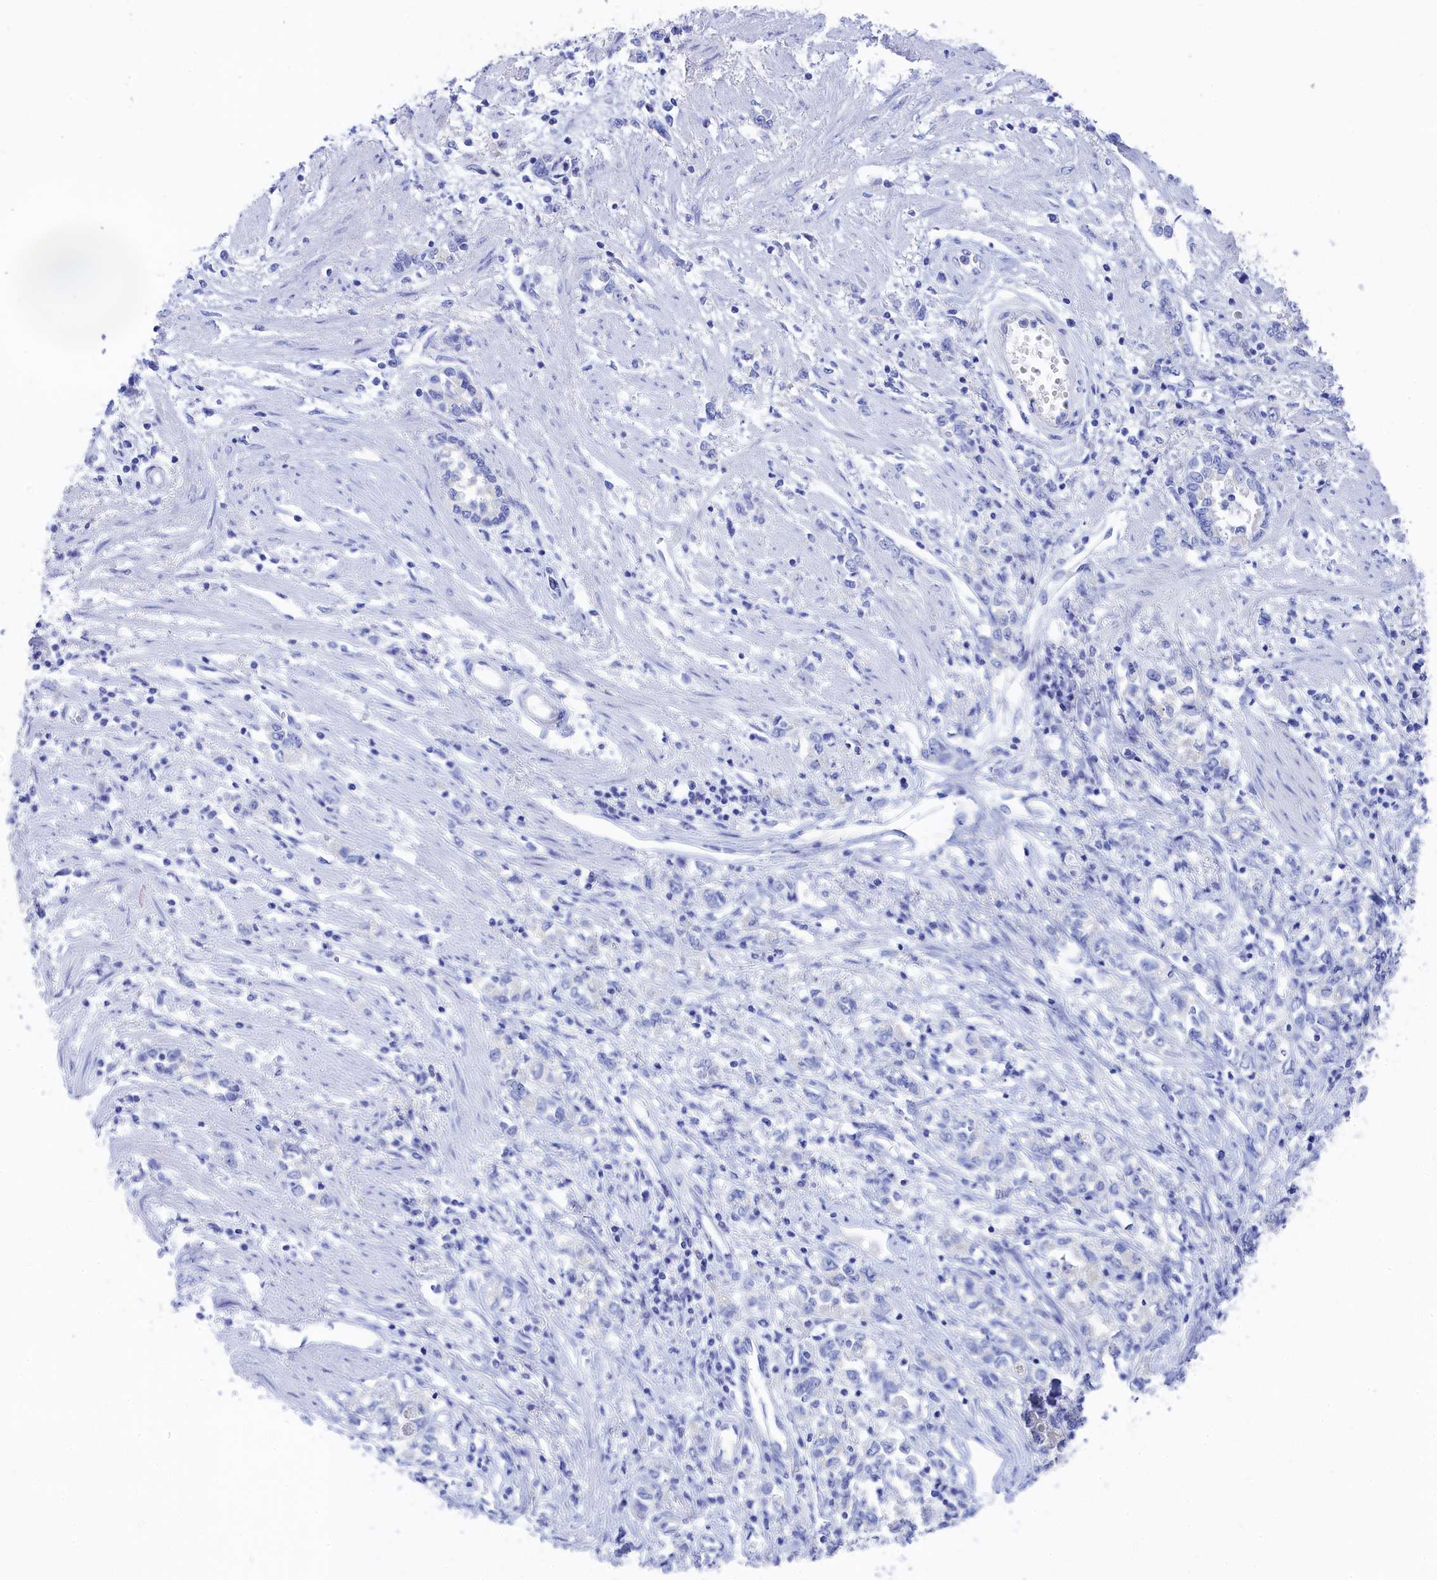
{"staining": {"intensity": "negative", "quantity": "none", "location": "none"}, "tissue": "stomach cancer", "cell_type": "Tumor cells", "image_type": "cancer", "snomed": [{"axis": "morphology", "description": "Adenocarcinoma, NOS"}, {"axis": "topography", "description": "Stomach"}], "caption": "There is no significant expression in tumor cells of stomach cancer. Brightfield microscopy of immunohistochemistry (IHC) stained with DAB (3,3'-diaminobenzidine) (brown) and hematoxylin (blue), captured at high magnification.", "gene": "TRIM10", "patient": {"sex": "female", "age": 76}}